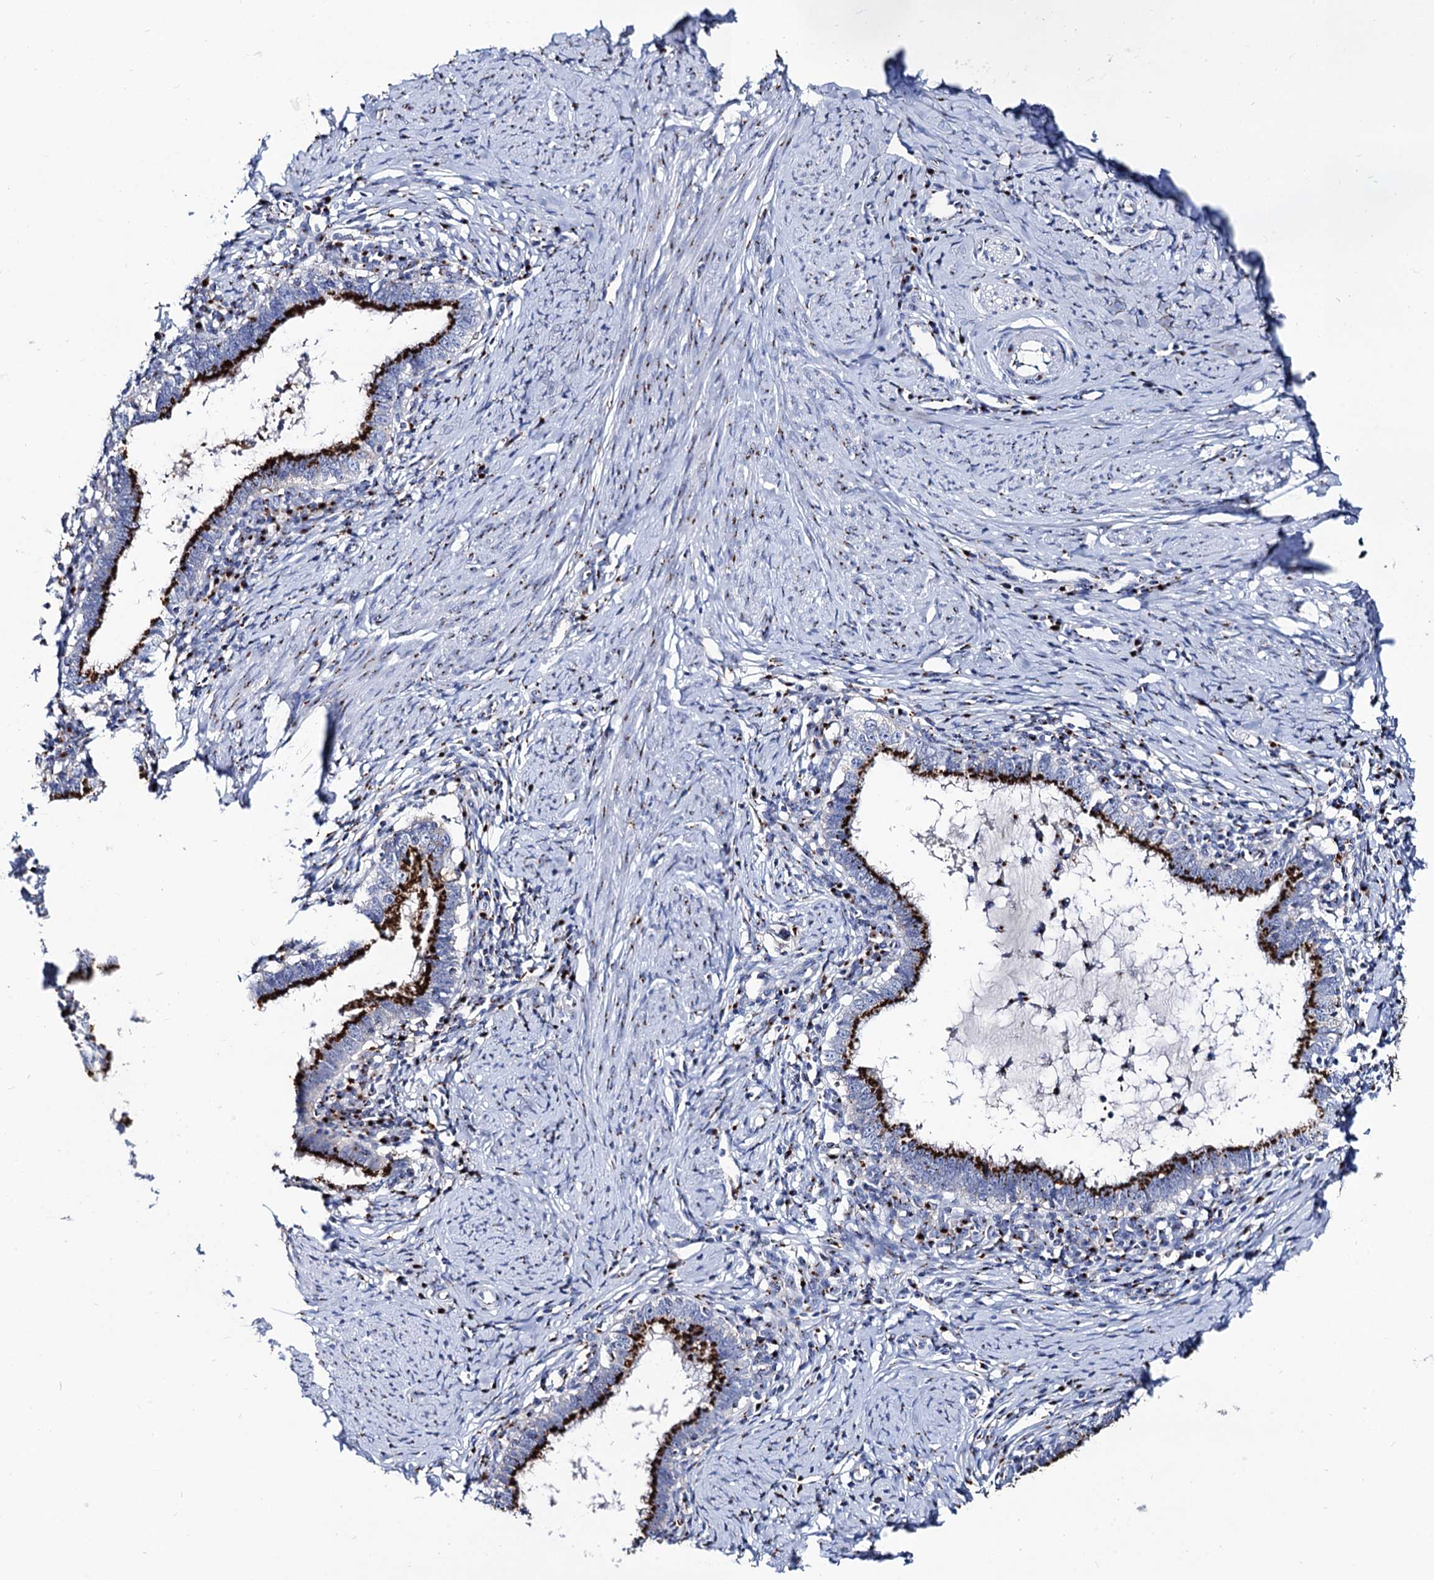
{"staining": {"intensity": "strong", "quantity": ">75%", "location": "cytoplasmic/membranous"}, "tissue": "cervical cancer", "cell_type": "Tumor cells", "image_type": "cancer", "snomed": [{"axis": "morphology", "description": "Adenocarcinoma, NOS"}, {"axis": "topography", "description": "Cervix"}], "caption": "DAB (3,3'-diaminobenzidine) immunohistochemical staining of human cervical cancer exhibits strong cytoplasmic/membranous protein expression in about >75% of tumor cells.", "gene": "TM9SF3", "patient": {"sex": "female", "age": 36}}